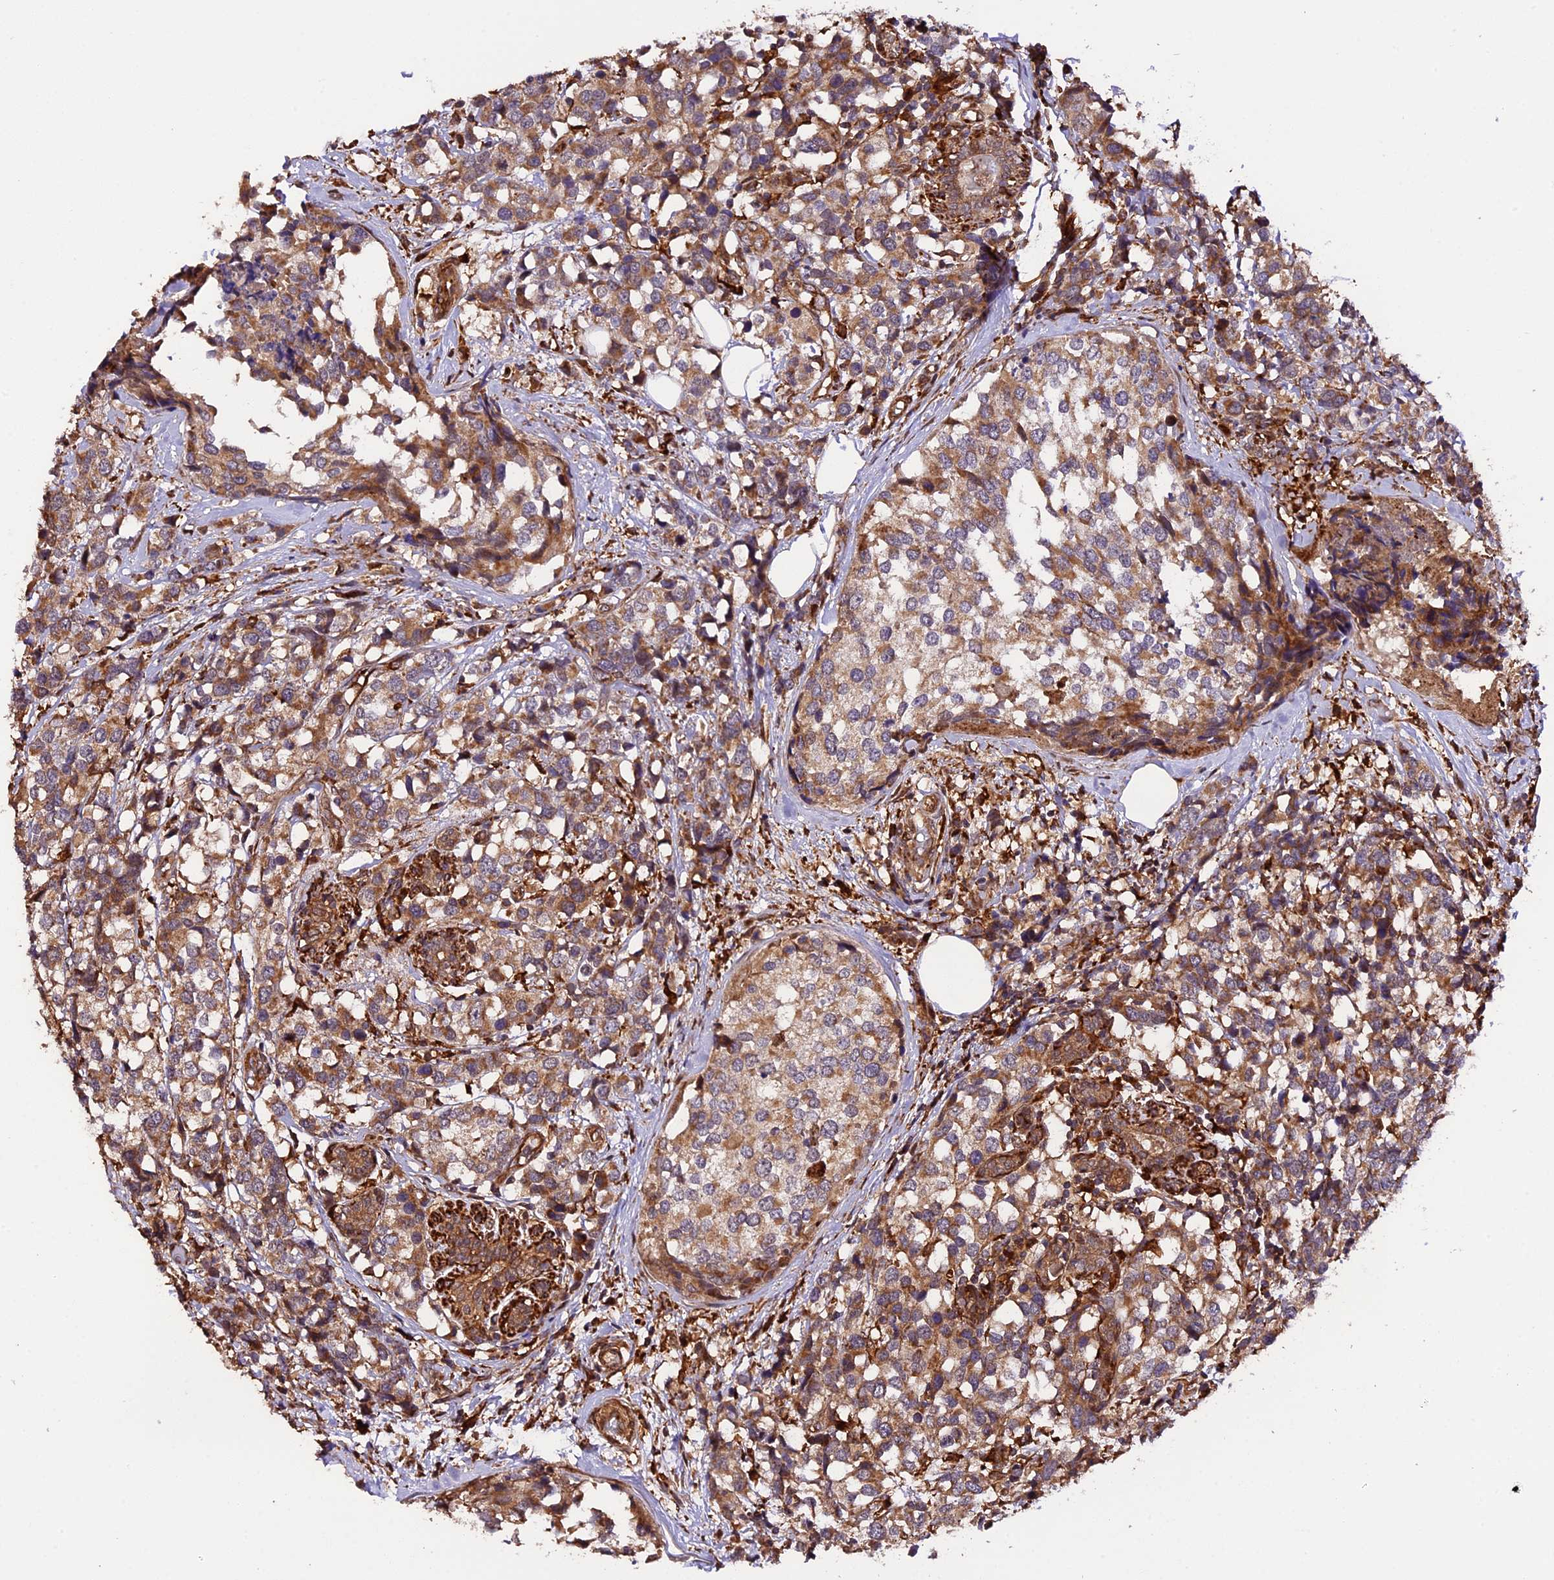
{"staining": {"intensity": "moderate", "quantity": ">75%", "location": "cytoplasmic/membranous"}, "tissue": "breast cancer", "cell_type": "Tumor cells", "image_type": "cancer", "snomed": [{"axis": "morphology", "description": "Lobular carcinoma"}, {"axis": "topography", "description": "Breast"}], "caption": "The histopathology image displays immunohistochemical staining of lobular carcinoma (breast). There is moderate cytoplasmic/membranous positivity is present in approximately >75% of tumor cells.", "gene": "HERPUD1", "patient": {"sex": "female", "age": 59}}